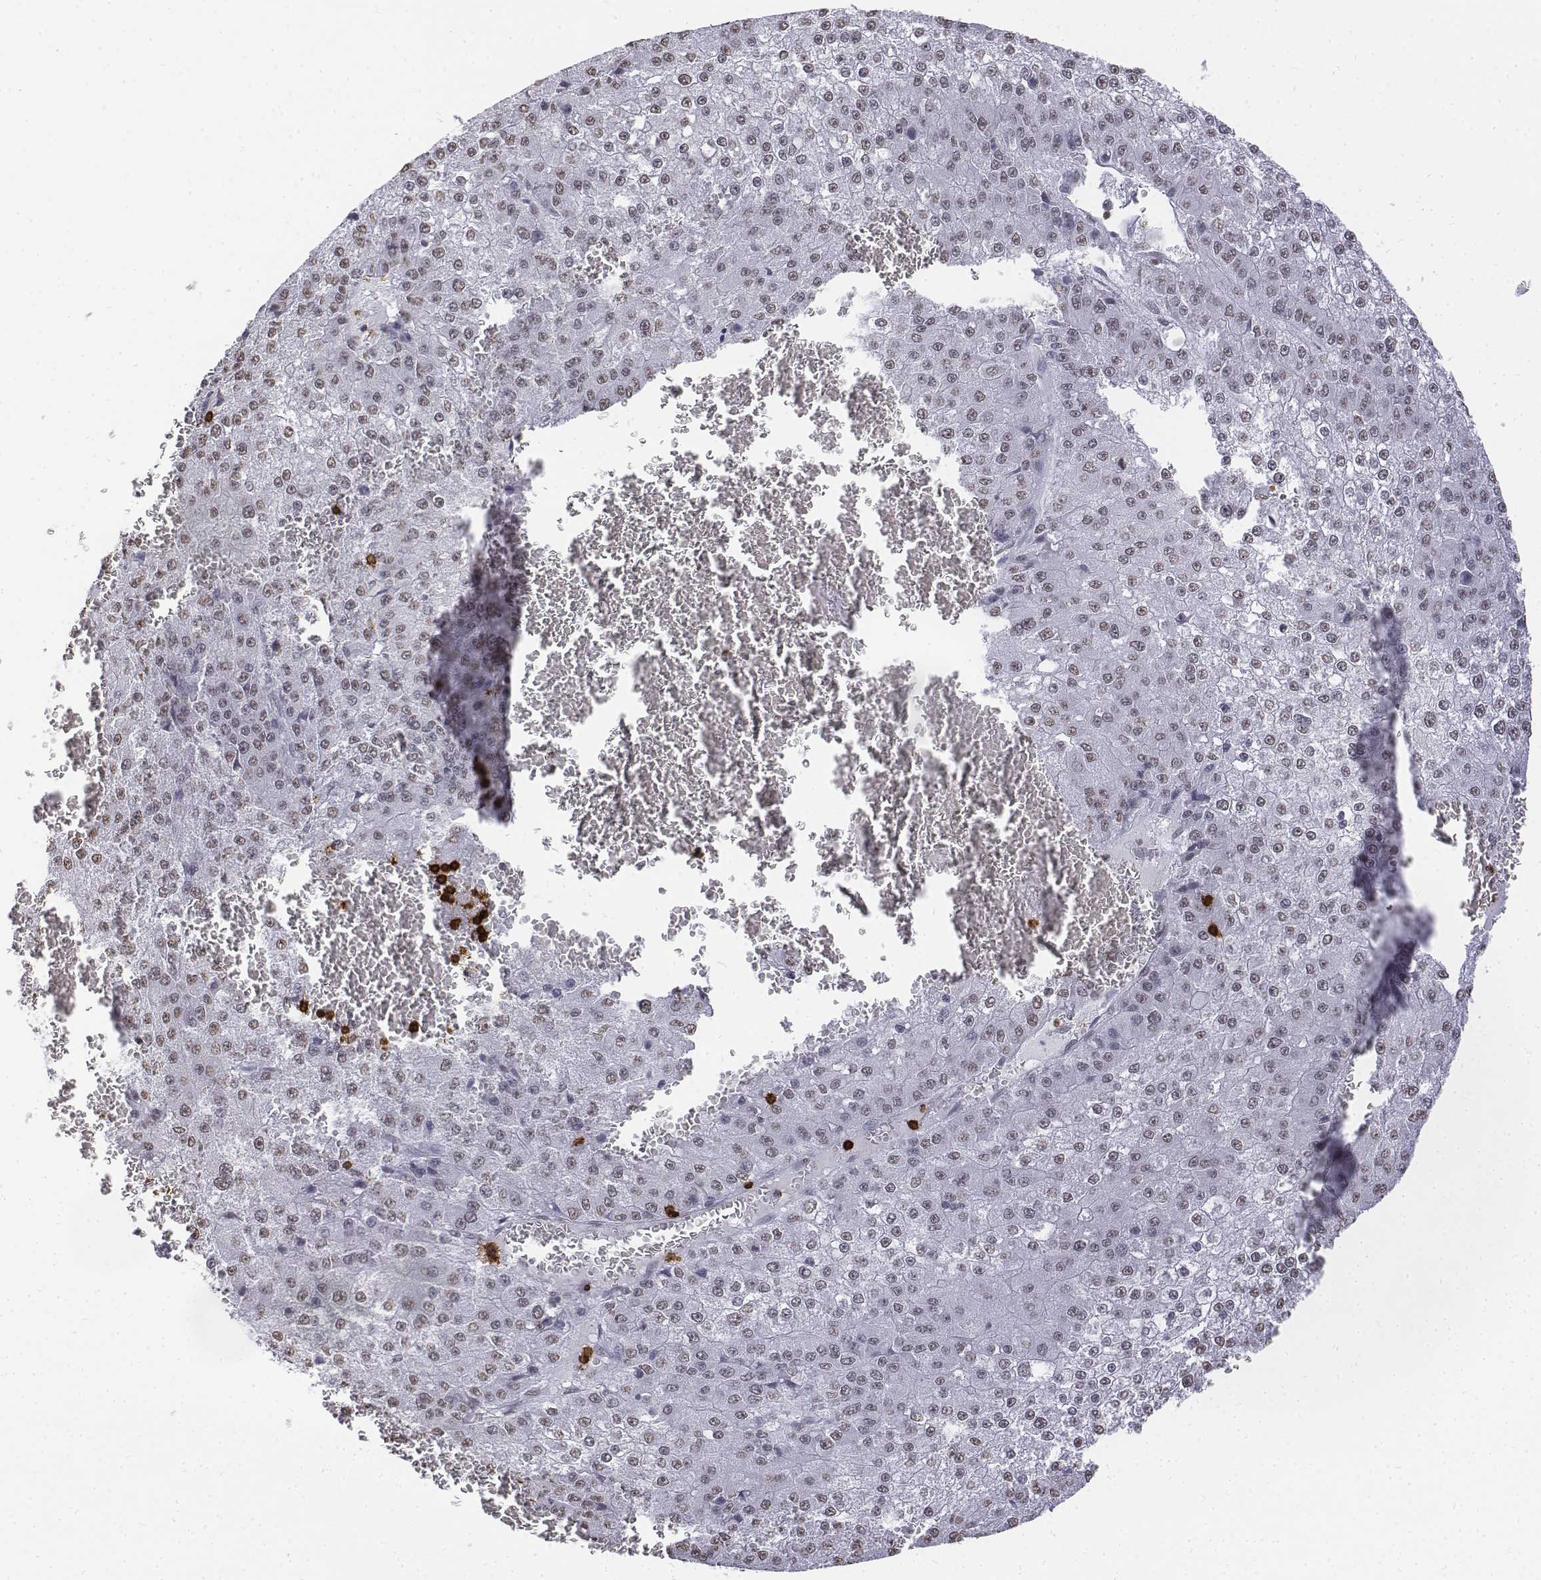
{"staining": {"intensity": "negative", "quantity": "none", "location": "none"}, "tissue": "liver cancer", "cell_type": "Tumor cells", "image_type": "cancer", "snomed": [{"axis": "morphology", "description": "Carcinoma, Hepatocellular, NOS"}, {"axis": "topography", "description": "Liver"}], "caption": "DAB immunohistochemical staining of human liver cancer (hepatocellular carcinoma) exhibits no significant staining in tumor cells.", "gene": "CD3E", "patient": {"sex": "female", "age": 73}}